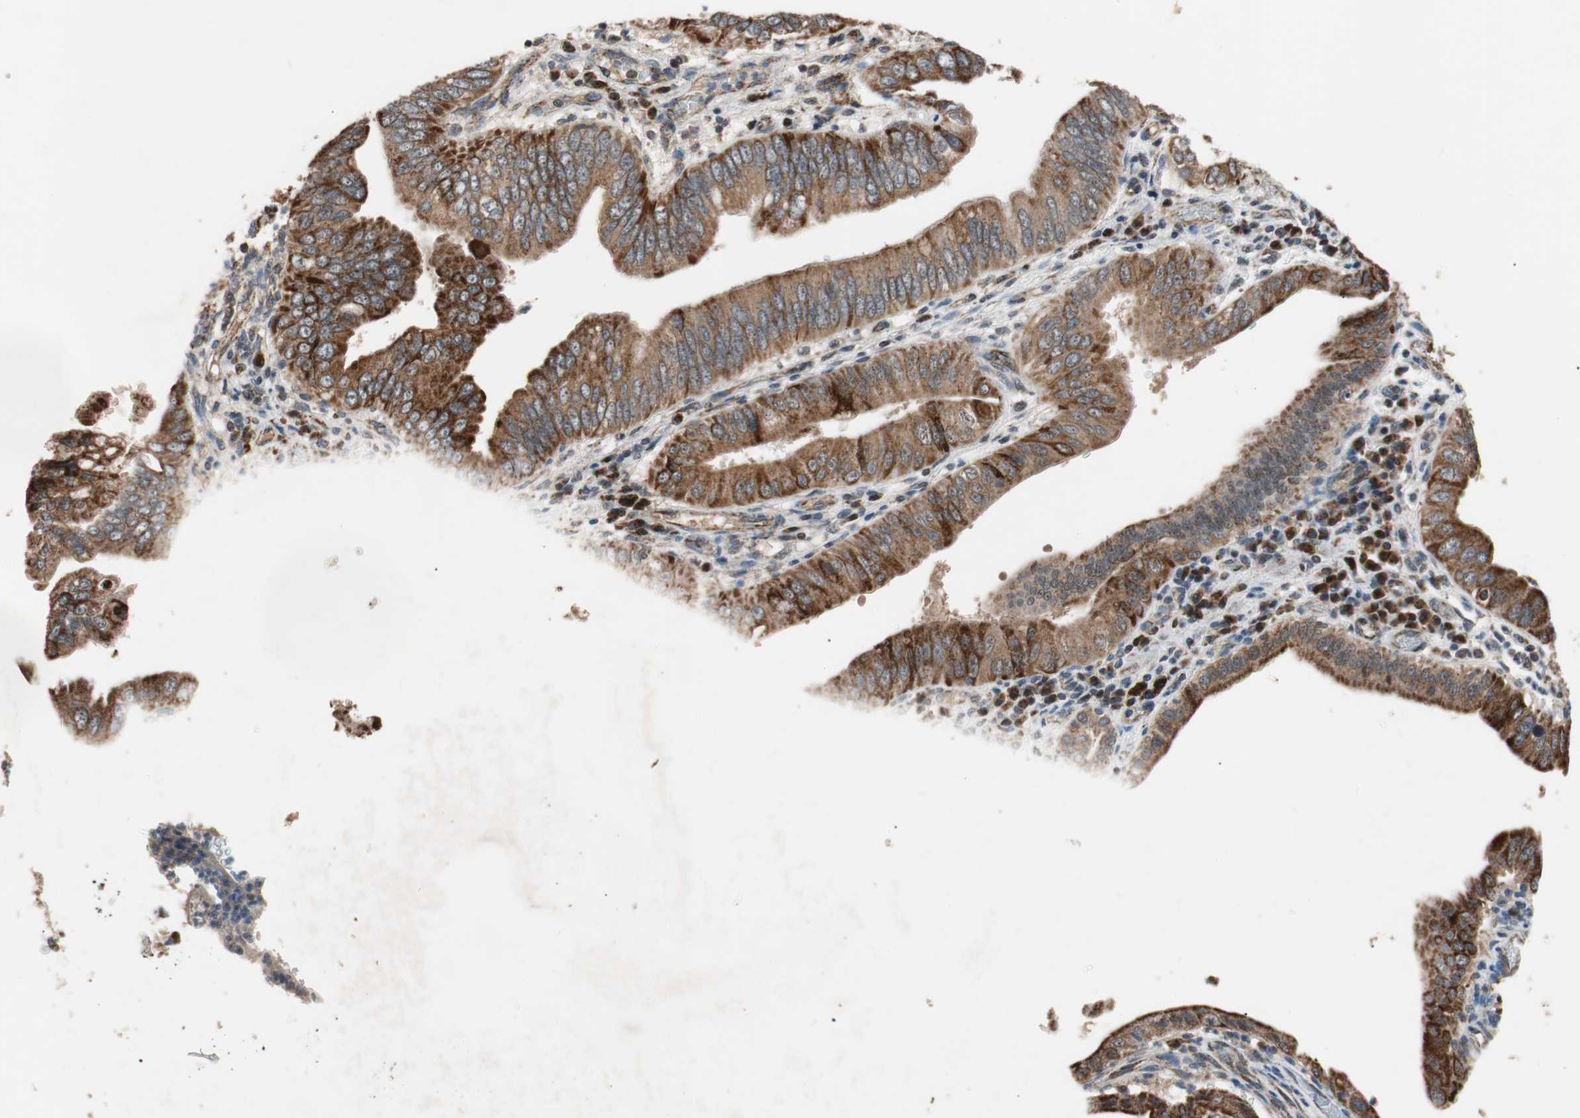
{"staining": {"intensity": "strong", "quantity": ">75%", "location": "cytoplasmic/membranous"}, "tissue": "pancreatic cancer", "cell_type": "Tumor cells", "image_type": "cancer", "snomed": [{"axis": "morphology", "description": "Normal tissue, NOS"}, {"axis": "topography", "description": "Lymph node"}], "caption": "This image reveals immunohistochemistry staining of human pancreatic cancer, with high strong cytoplasmic/membranous positivity in approximately >75% of tumor cells.", "gene": "PITRM1", "patient": {"sex": "male", "age": 50}}